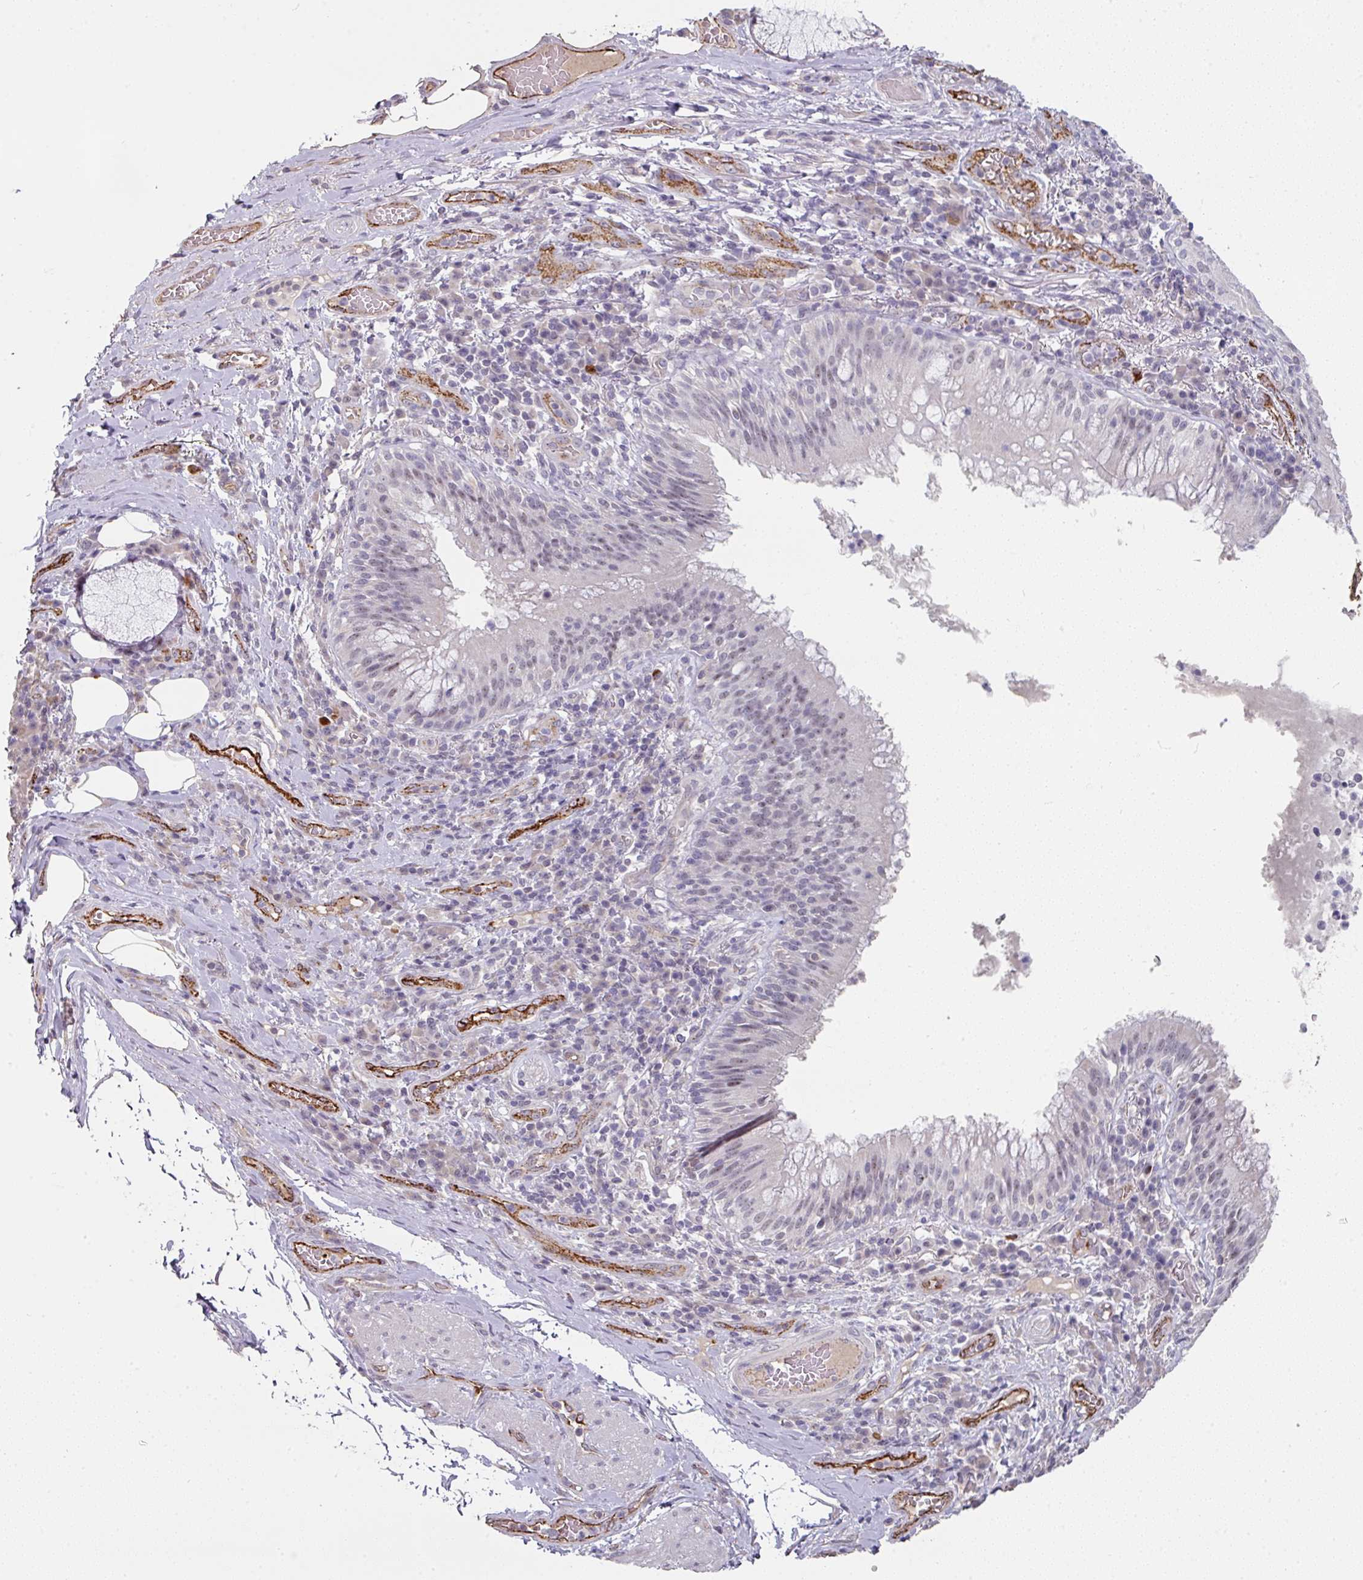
{"staining": {"intensity": "weak", "quantity": "<25%", "location": "nuclear"}, "tissue": "bronchus", "cell_type": "Respiratory epithelial cells", "image_type": "normal", "snomed": [{"axis": "morphology", "description": "Normal tissue, NOS"}, {"axis": "topography", "description": "Cartilage tissue"}, {"axis": "topography", "description": "Bronchus"}], "caption": "Immunohistochemical staining of unremarkable human bronchus displays no significant expression in respiratory epithelial cells.", "gene": "SIDT2", "patient": {"sex": "male", "age": 56}}